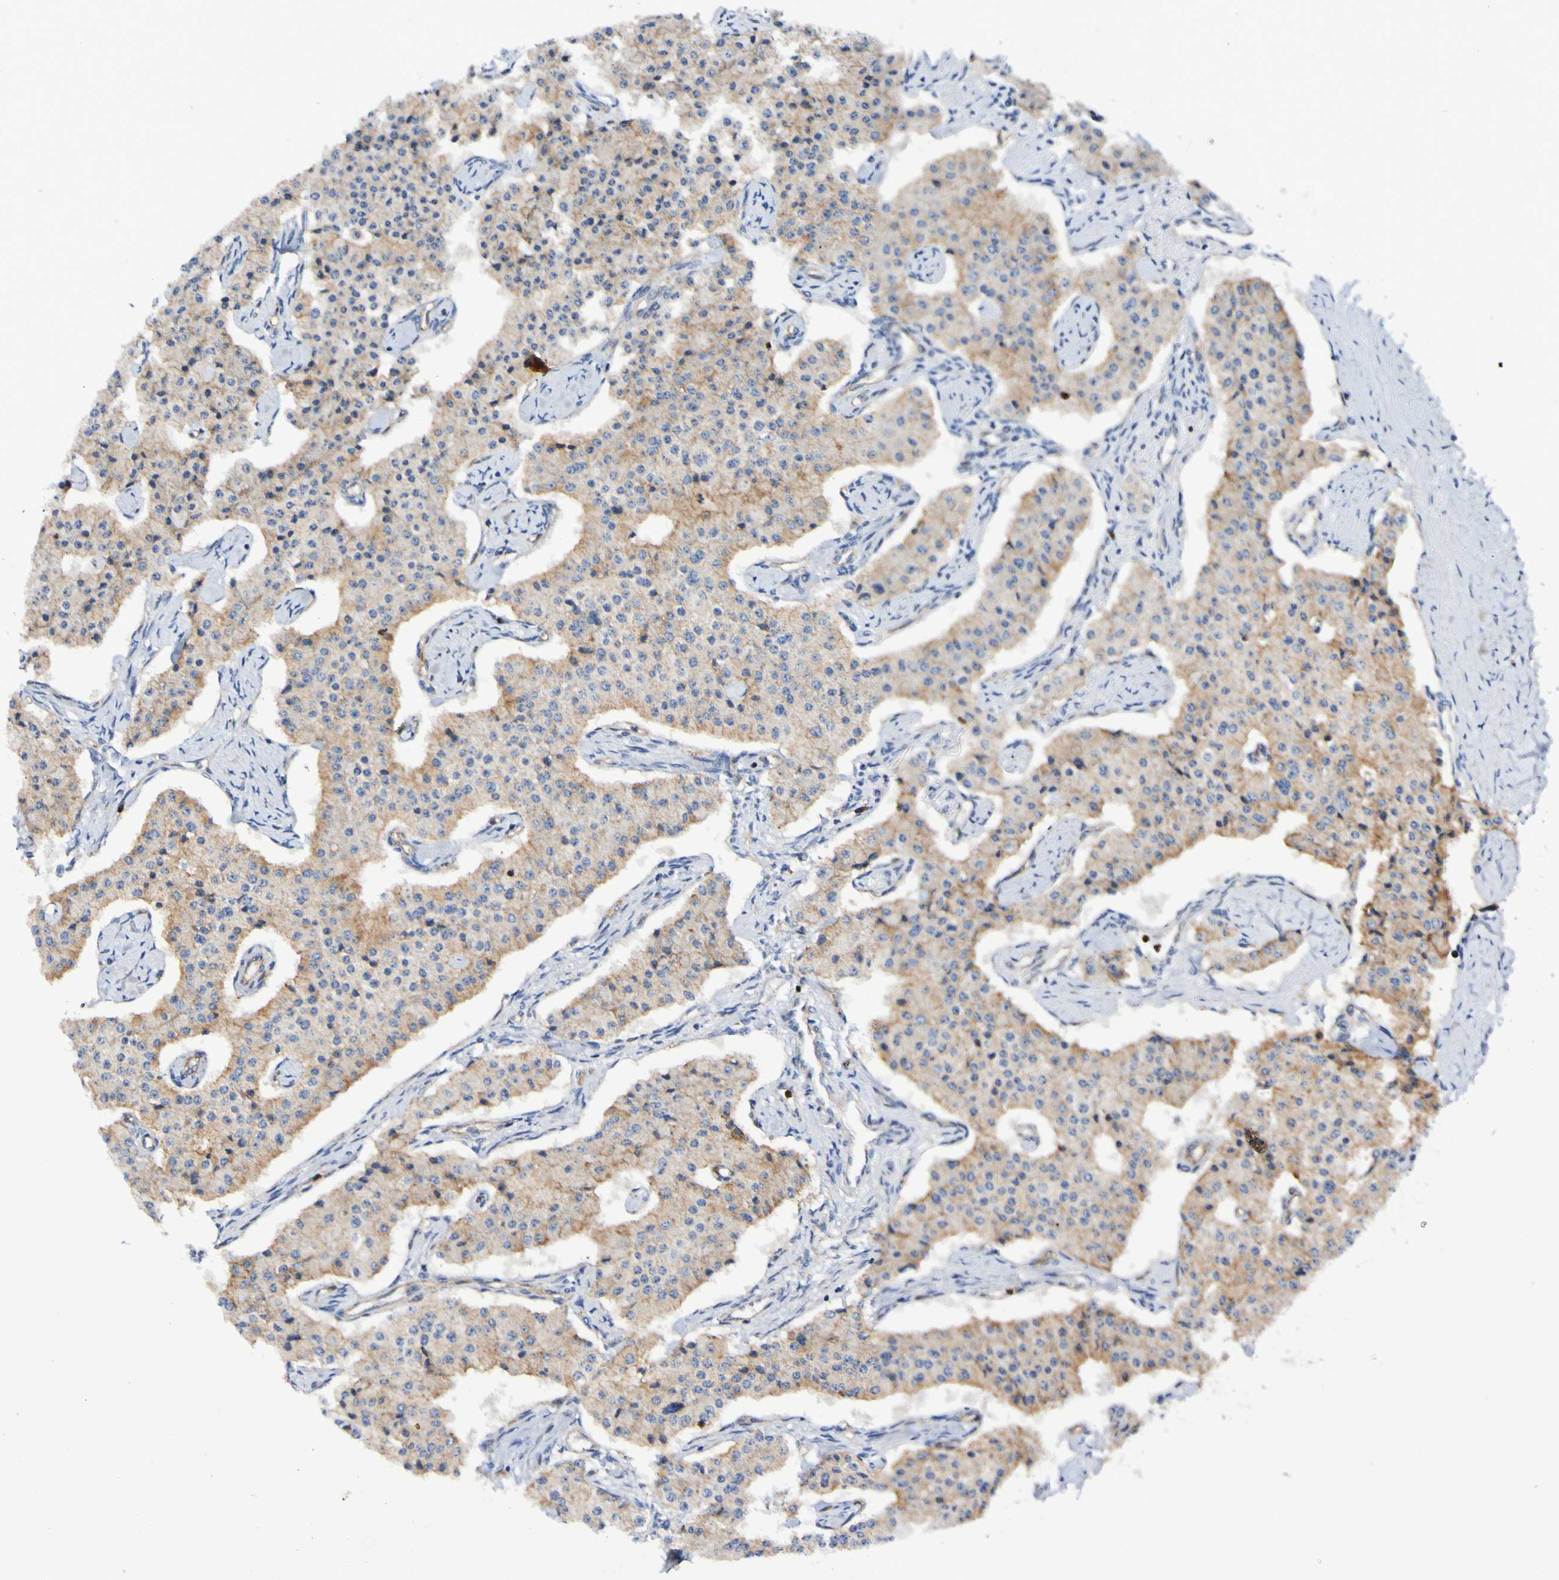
{"staining": {"intensity": "weak", "quantity": ">75%", "location": "cytoplasmic/membranous"}, "tissue": "carcinoid", "cell_type": "Tumor cells", "image_type": "cancer", "snomed": [{"axis": "morphology", "description": "Carcinoid, malignant, NOS"}, {"axis": "topography", "description": "Colon"}], "caption": "Immunohistochemistry (IHC) photomicrograph of neoplastic tissue: carcinoid stained using IHC demonstrates low levels of weak protein expression localized specifically in the cytoplasmic/membranous of tumor cells, appearing as a cytoplasmic/membranous brown color.", "gene": "GJB1", "patient": {"sex": "female", "age": 52}}